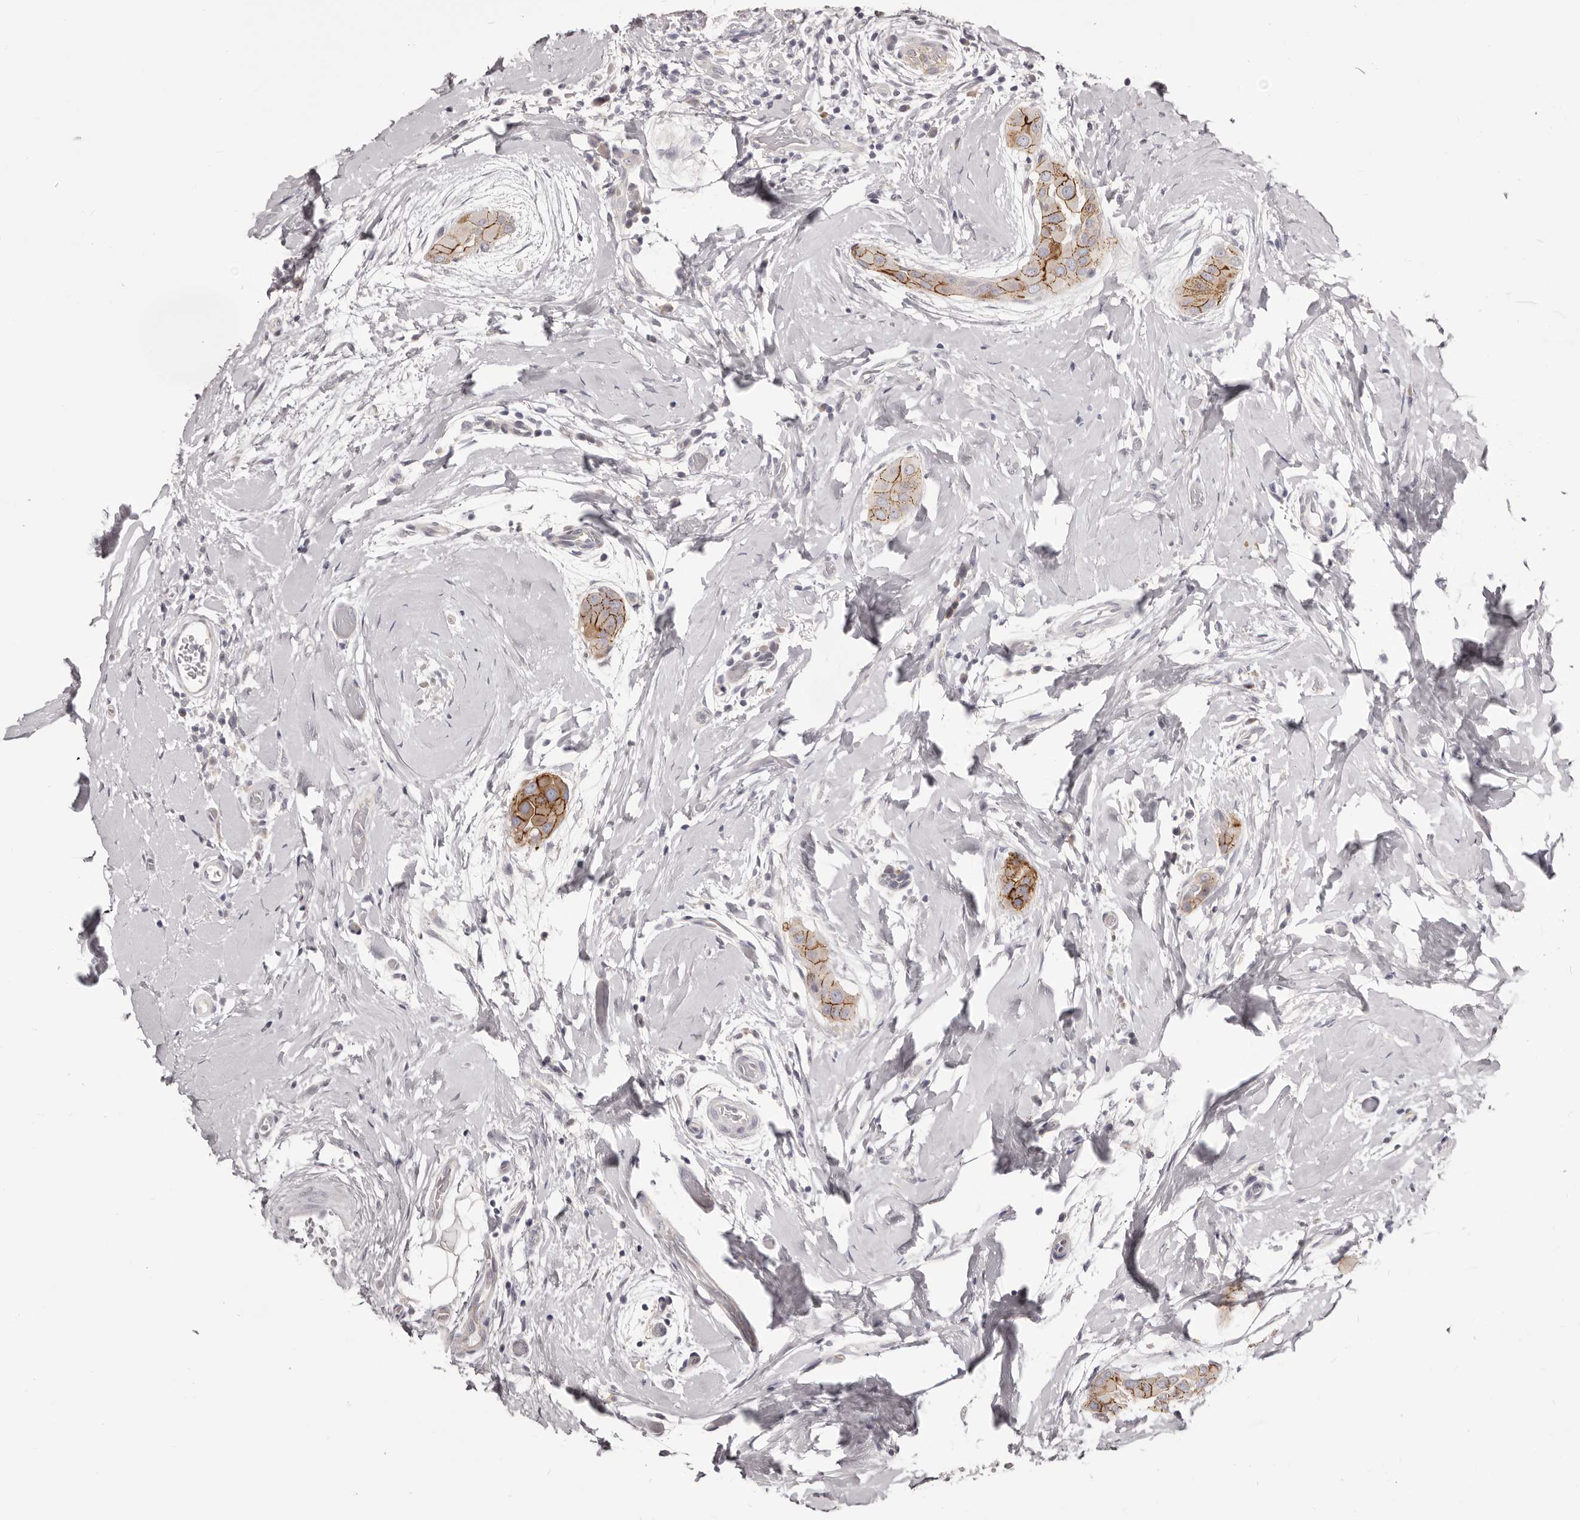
{"staining": {"intensity": "moderate", "quantity": ">75%", "location": "cytoplasmic/membranous"}, "tissue": "thyroid cancer", "cell_type": "Tumor cells", "image_type": "cancer", "snomed": [{"axis": "morphology", "description": "Papillary adenocarcinoma, NOS"}, {"axis": "topography", "description": "Thyroid gland"}], "caption": "An IHC histopathology image of neoplastic tissue is shown. Protein staining in brown shows moderate cytoplasmic/membranous positivity in thyroid cancer within tumor cells.", "gene": "OTUD3", "patient": {"sex": "male", "age": 33}}